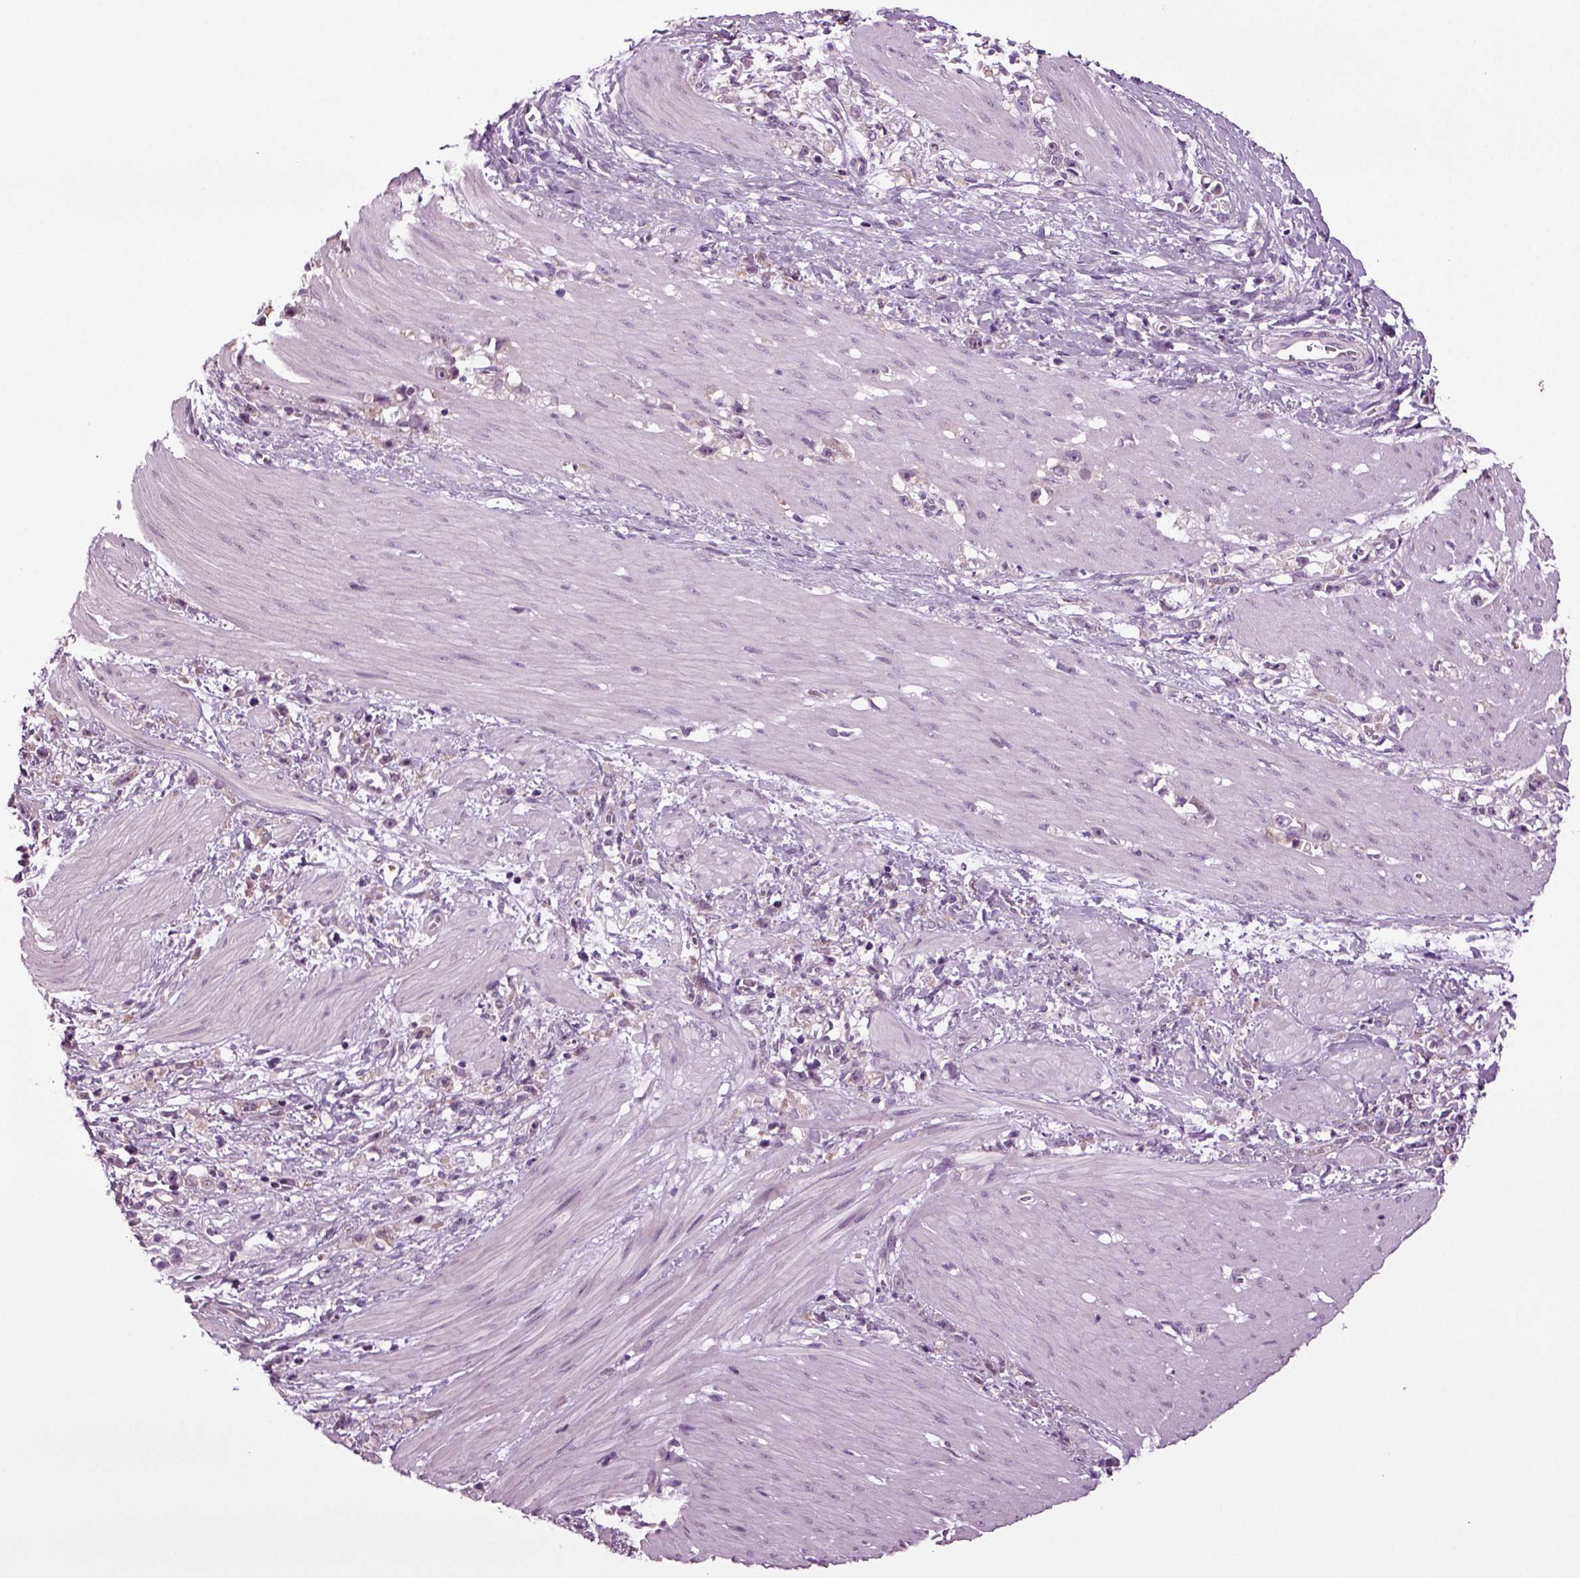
{"staining": {"intensity": "weak", "quantity": ">75%", "location": "cytoplasmic/membranous"}, "tissue": "stomach cancer", "cell_type": "Tumor cells", "image_type": "cancer", "snomed": [{"axis": "morphology", "description": "Adenocarcinoma, NOS"}, {"axis": "topography", "description": "Stomach"}], "caption": "Protein staining reveals weak cytoplasmic/membranous expression in approximately >75% of tumor cells in stomach cancer.", "gene": "PLCH2", "patient": {"sex": "female", "age": 59}}